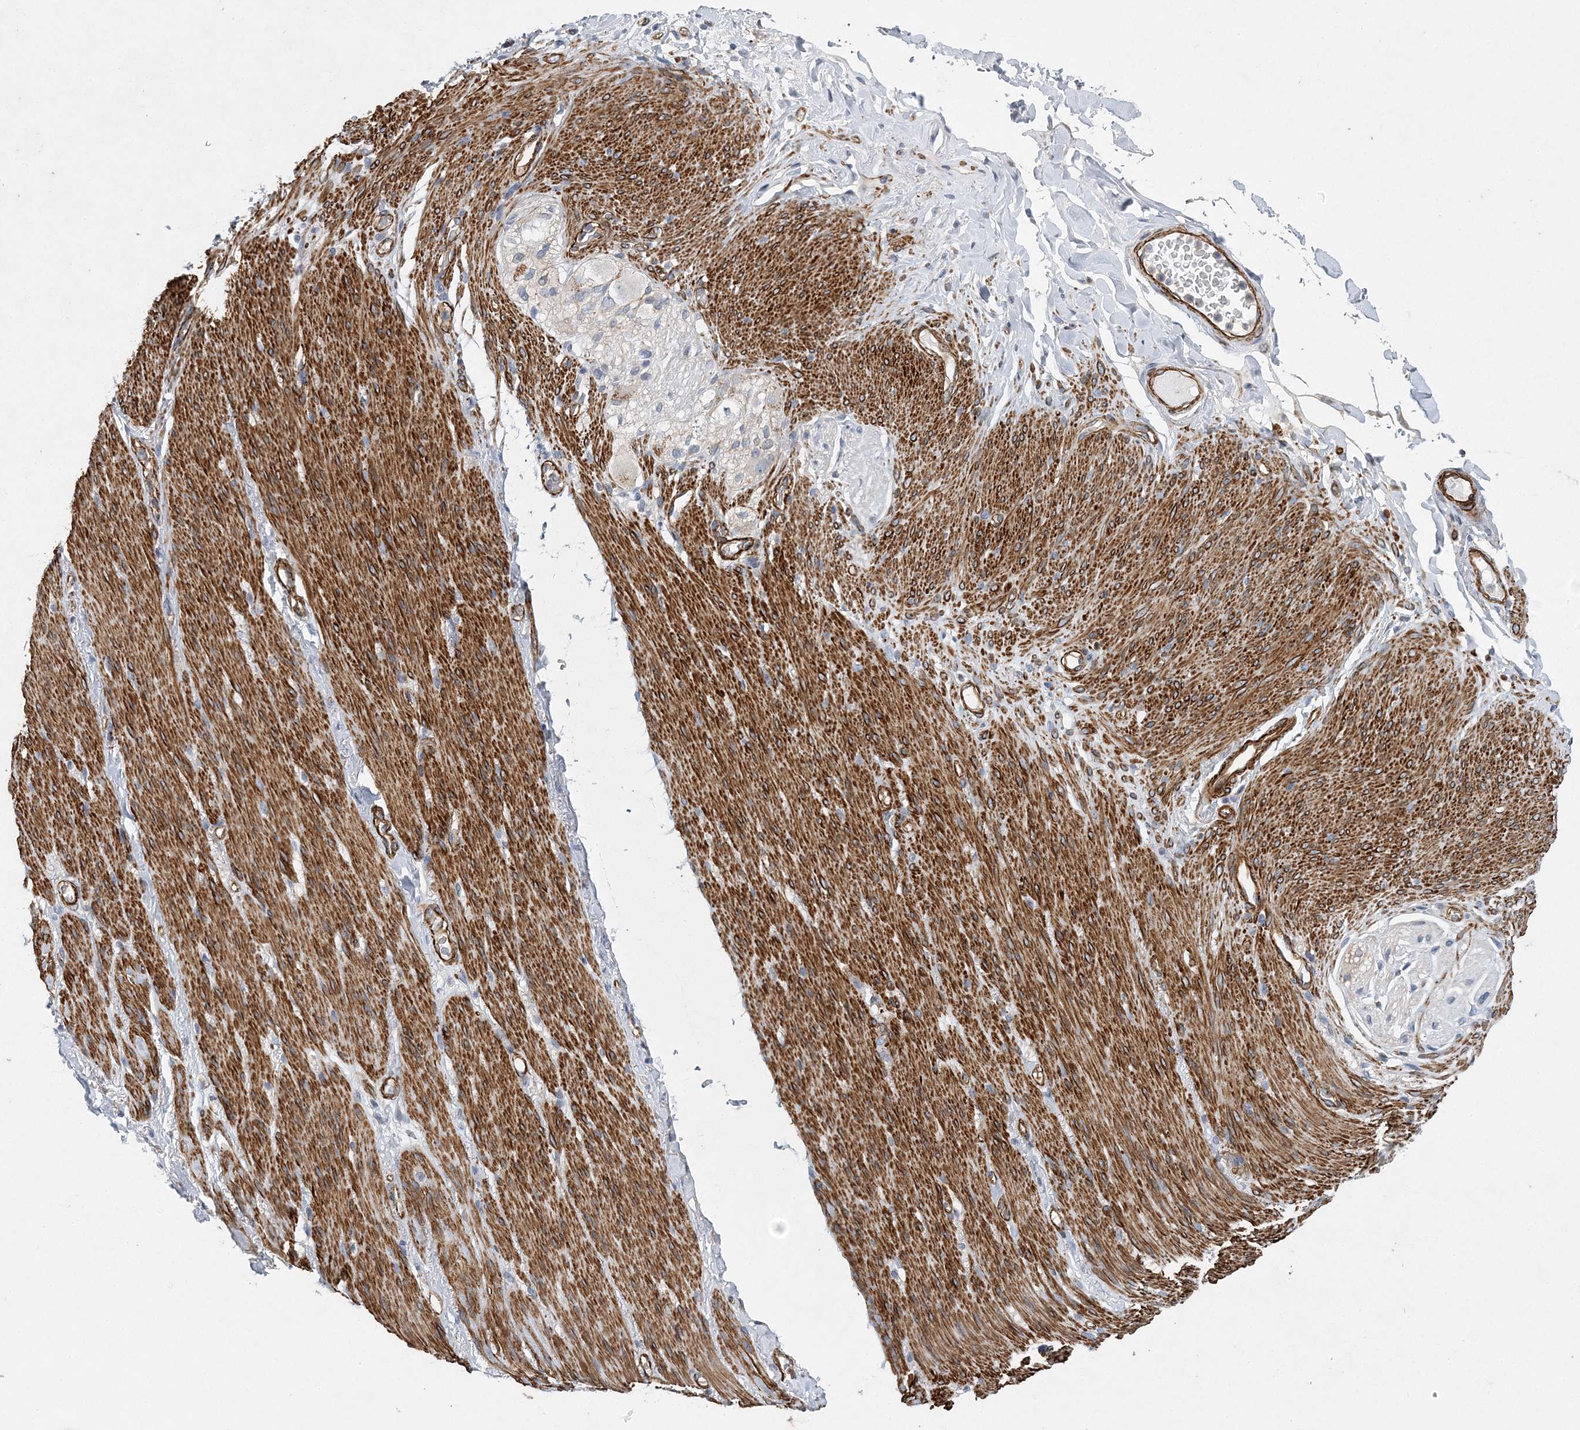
{"staining": {"intensity": "weak", "quantity": "25%-75%", "location": "cytoplasmic/membranous"}, "tissue": "adipose tissue", "cell_type": "Adipocytes", "image_type": "normal", "snomed": [{"axis": "morphology", "description": "Normal tissue, NOS"}, {"axis": "topography", "description": "Colon"}, {"axis": "topography", "description": "Peripheral nerve tissue"}], "caption": "Weak cytoplasmic/membranous protein staining is present in approximately 25%-75% of adipocytes in adipose tissue. The staining was performed using DAB (3,3'-diaminobenzidine), with brown indicating positive protein expression. Nuclei are stained blue with hematoxylin.", "gene": "ARSJ", "patient": {"sex": "female", "age": 61}}